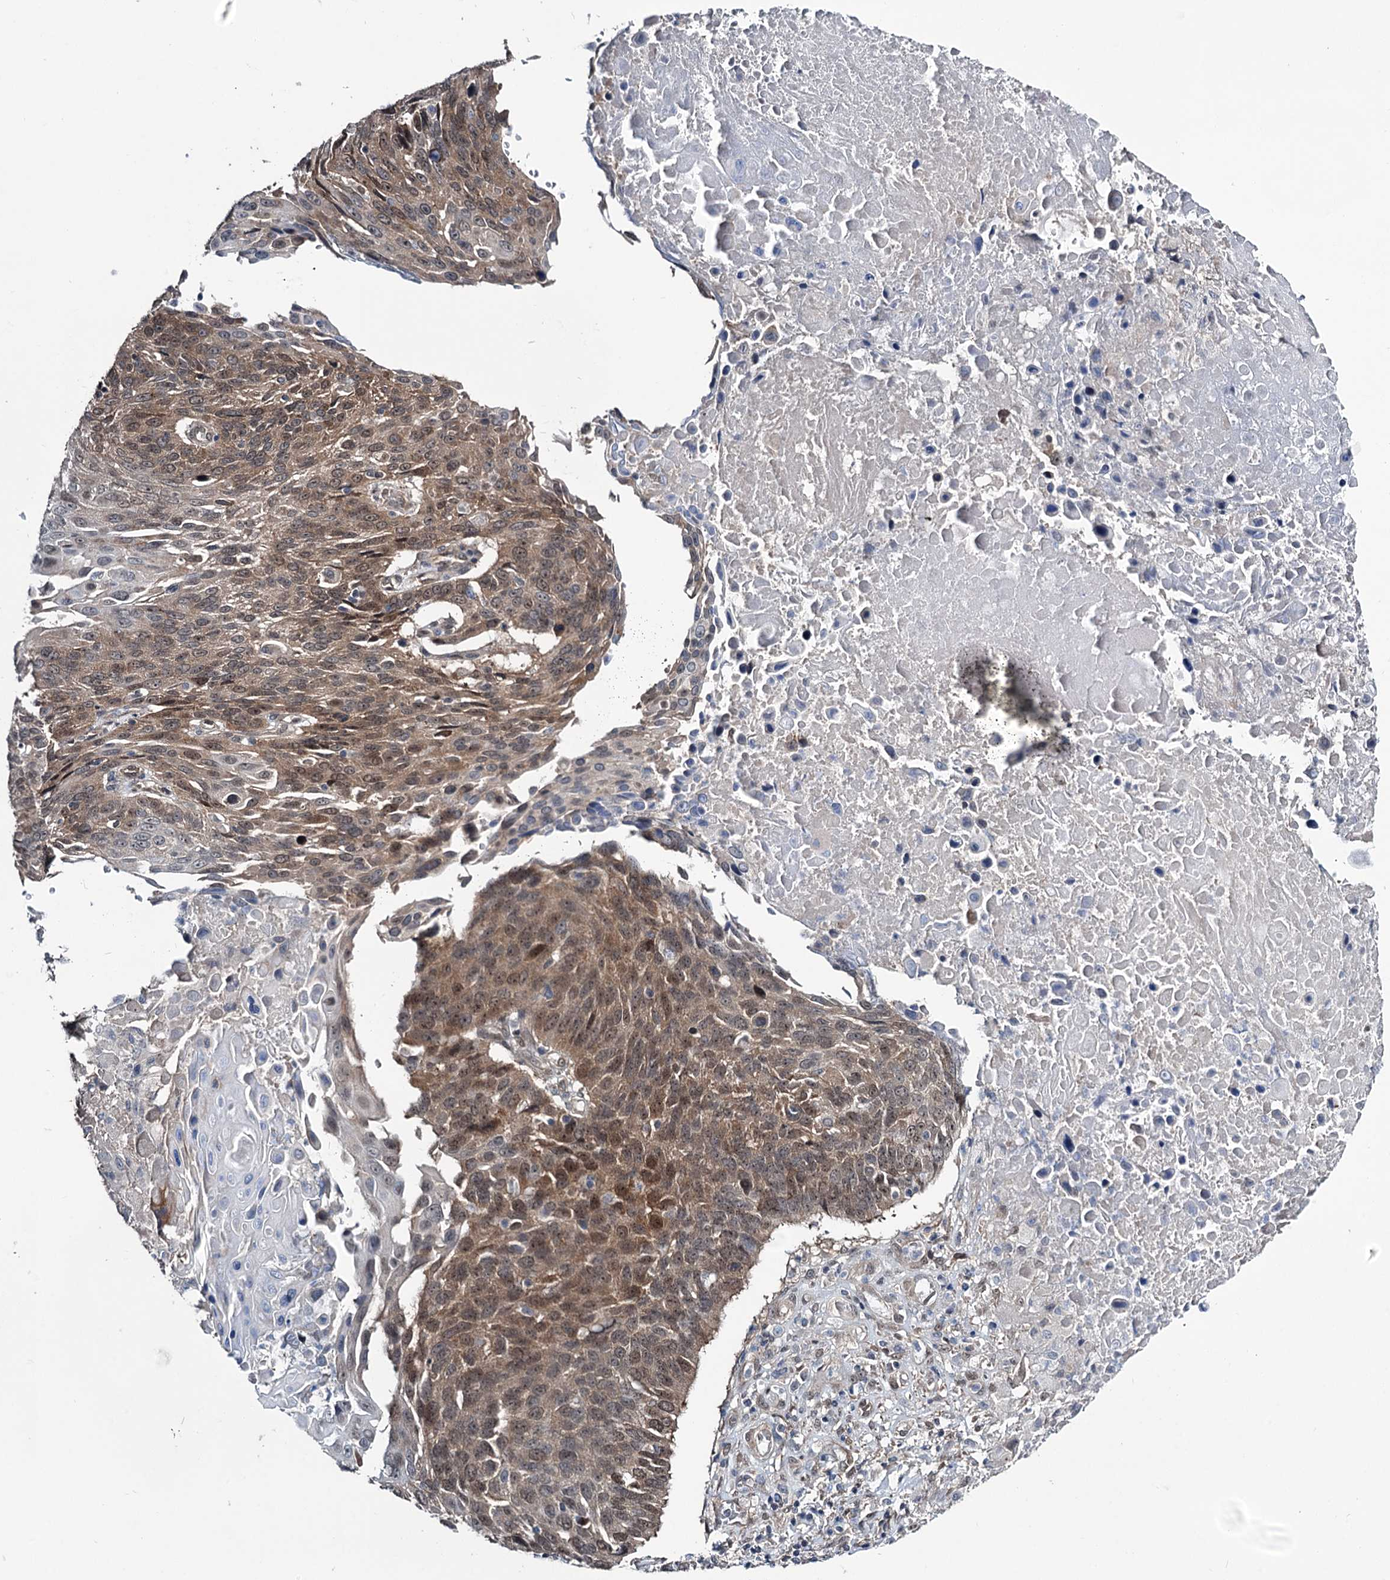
{"staining": {"intensity": "moderate", "quantity": ">75%", "location": "cytoplasmic/membranous,nuclear"}, "tissue": "lung cancer", "cell_type": "Tumor cells", "image_type": "cancer", "snomed": [{"axis": "morphology", "description": "Squamous cell carcinoma, NOS"}, {"axis": "topography", "description": "Lung"}], "caption": "Lung cancer was stained to show a protein in brown. There is medium levels of moderate cytoplasmic/membranous and nuclear positivity in about >75% of tumor cells.", "gene": "DCUN1D4", "patient": {"sex": "male", "age": 66}}